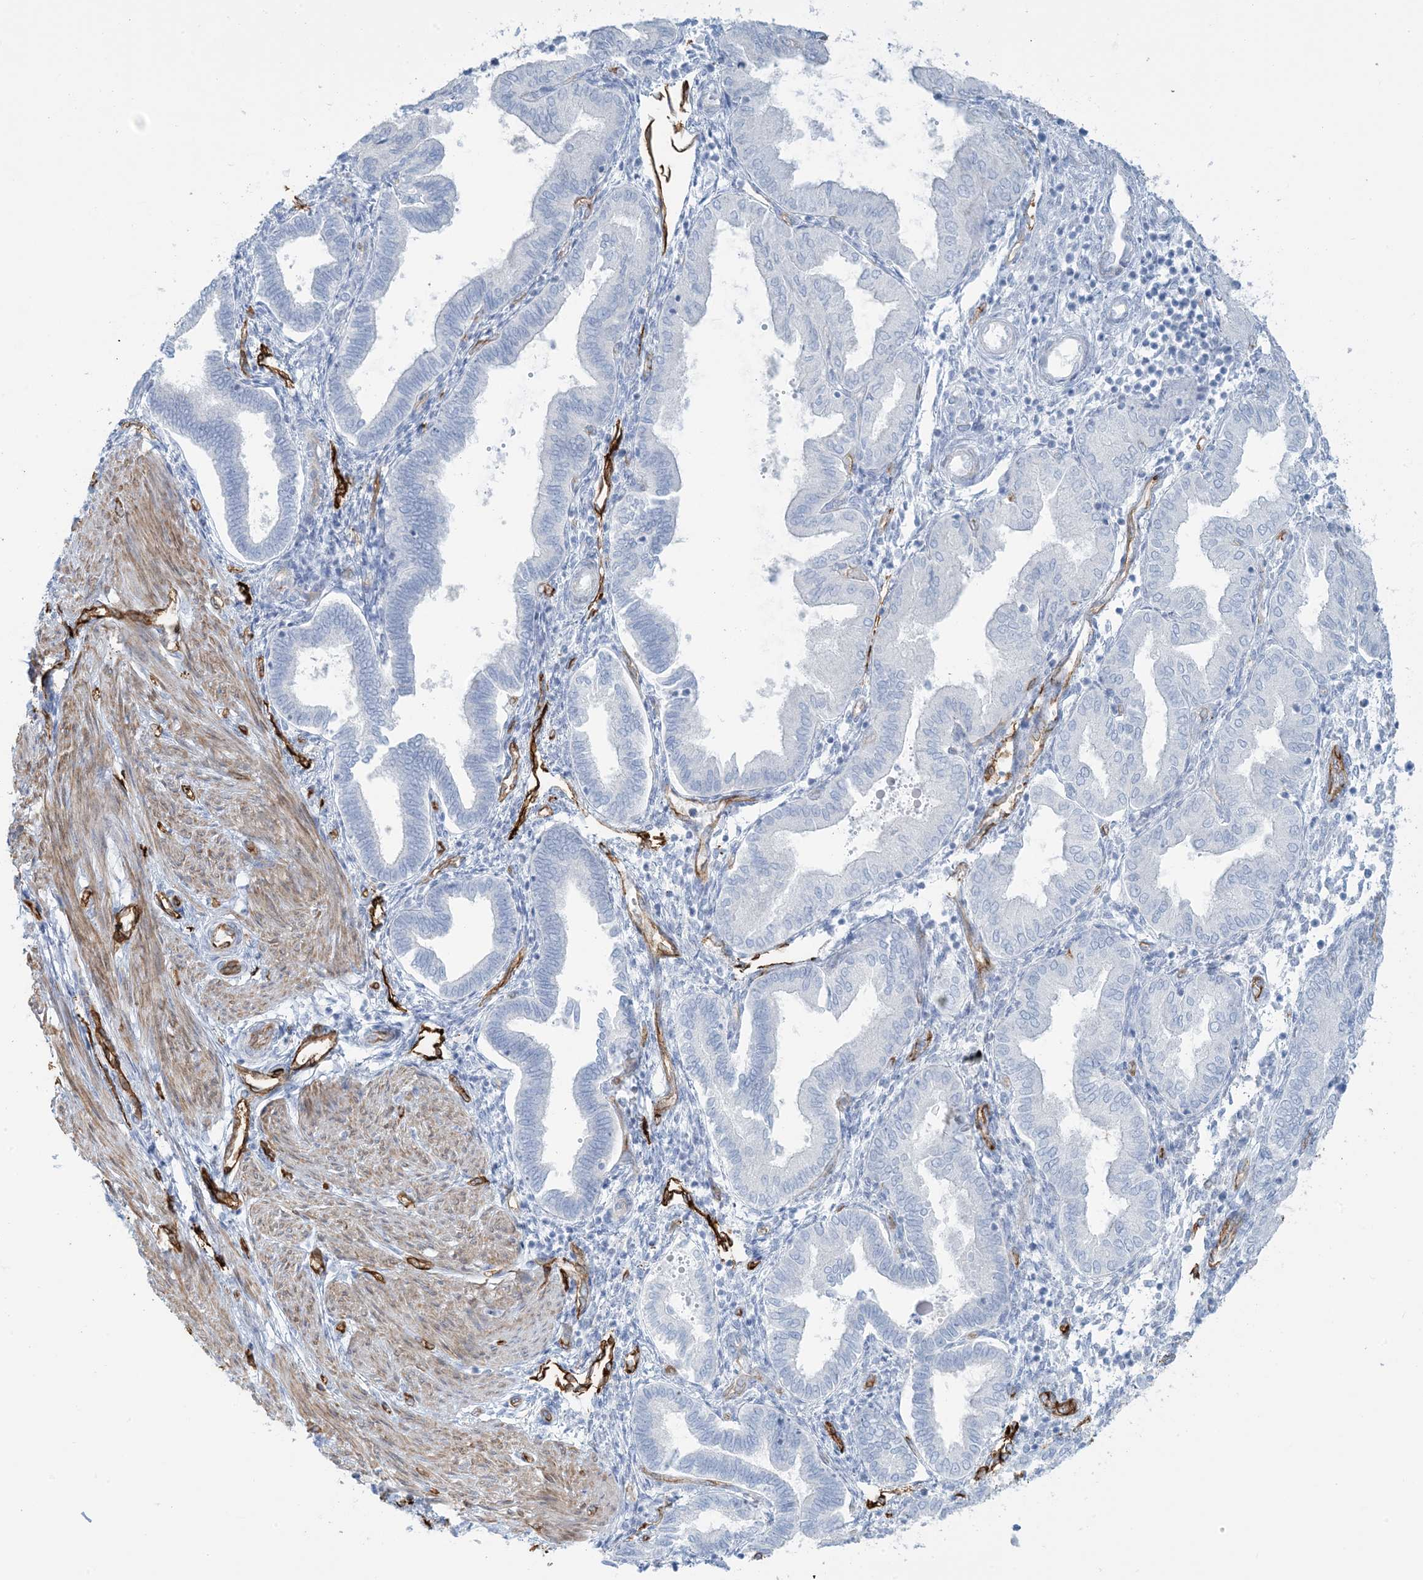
{"staining": {"intensity": "negative", "quantity": "none", "location": "none"}, "tissue": "endometrium", "cell_type": "Cells in endometrial stroma", "image_type": "normal", "snomed": [{"axis": "morphology", "description": "Normal tissue, NOS"}, {"axis": "topography", "description": "Endometrium"}], "caption": "DAB (3,3'-diaminobenzidine) immunohistochemical staining of unremarkable human endometrium exhibits no significant expression in cells in endometrial stroma. The staining is performed using DAB brown chromogen with nuclei counter-stained in using hematoxylin.", "gene": "EPS8L3", "patient": {"sex": "female", "age": 53}}